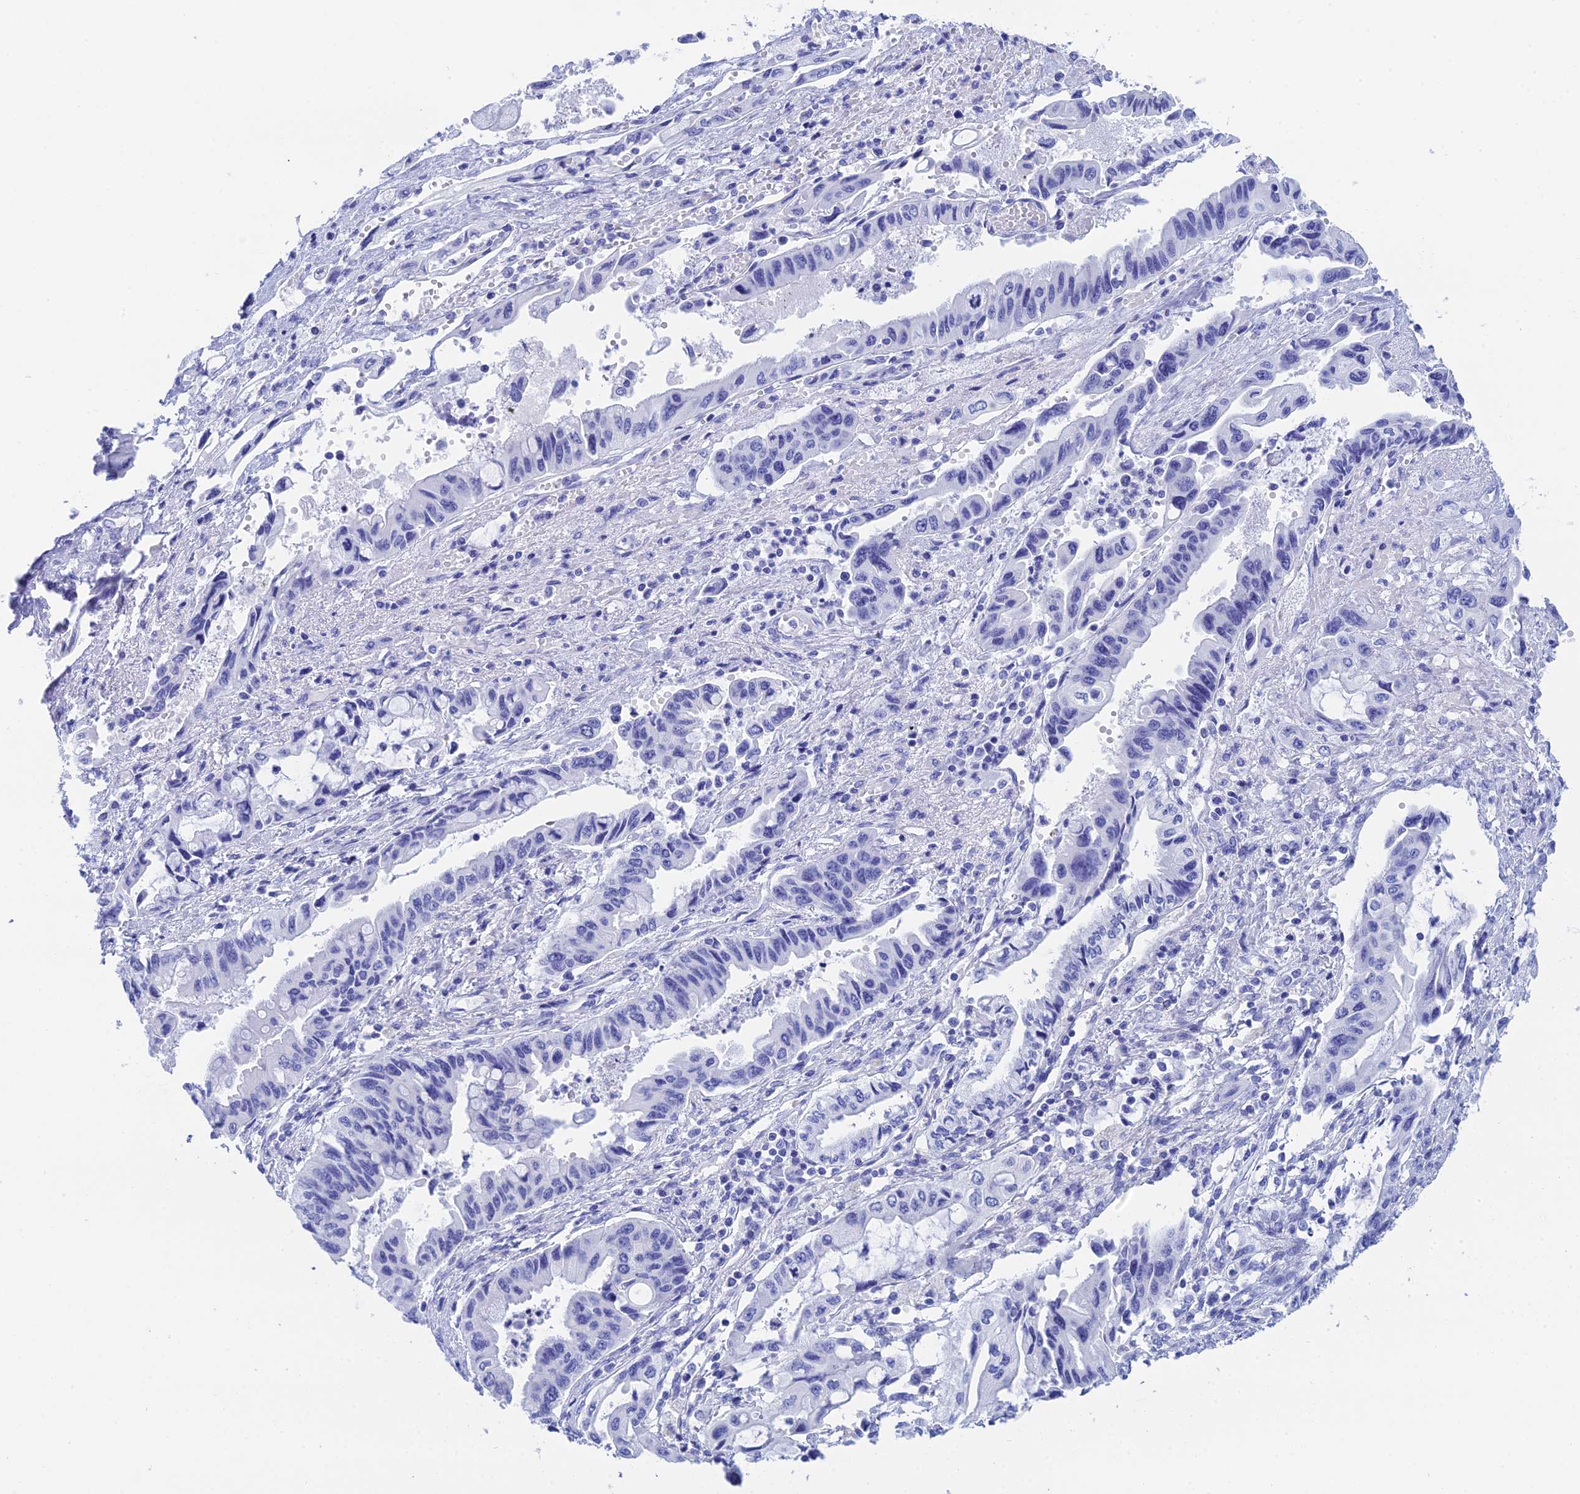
{"staining": {"intensity": "negative", "quantity": "none", "location": "none"}, "tissue": "pancreatic cancer", "cell_type": "Tumor cells", "image_type": "cancer", "snomed": [{"axis": "morphology", "description": "Adenocarcinoma, NOS"}, {"axis": "topography", "description": "Pancreas"}], "caption": "The IHC image has no significant positivity in tumor cells of pancreatic cancer tissue.", "gene": "TEX101", "patient": {"sex": "female", "age": 50}}